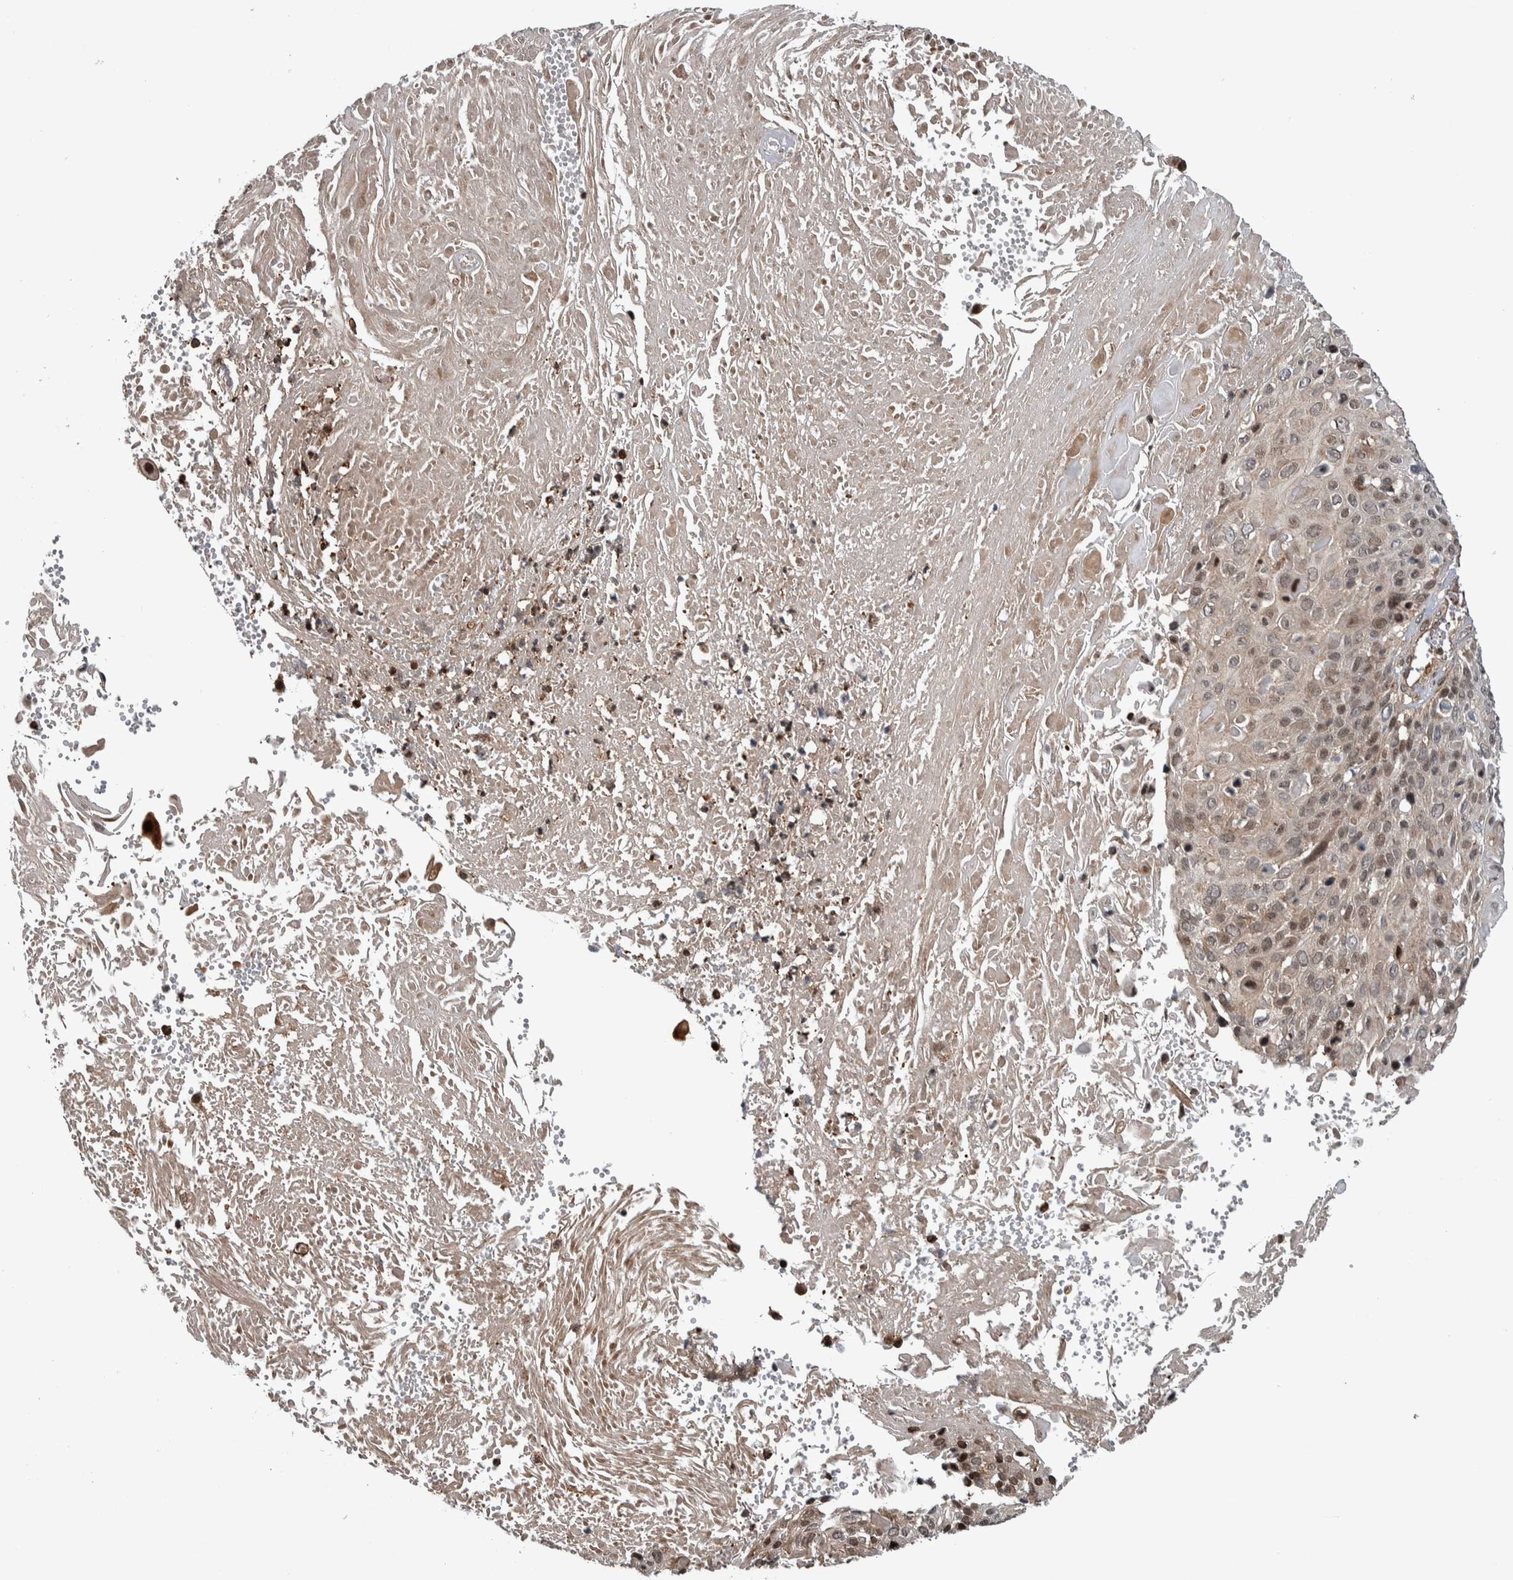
{"staining": {"intensity": "weak", "quantity": ">75%", "location": "cytoplasmic/membranous,nuclear"}, "tissue": "cervical cancer", "cell_type": "Tumor cells", "image_type": "cancer", "snomed": [{"axis": "morphology", "description": "Squamous cell carcinoma, NOS"}, {"axis": "topography", "description": "Cervix"}], "caption": "IHC (DAB (3,3'-diaminobenzidine)) staining of human squamous cell carcinoma (cervical) displays weak cytoplasmic/membranous and nuclear protein staining in about >75% of tumor cells. (brown staining indicates protein expression, while blue staining denotes nuclei).", "gene": "ARFGEF1", "patient": {"sex": "female", "age": 74}}